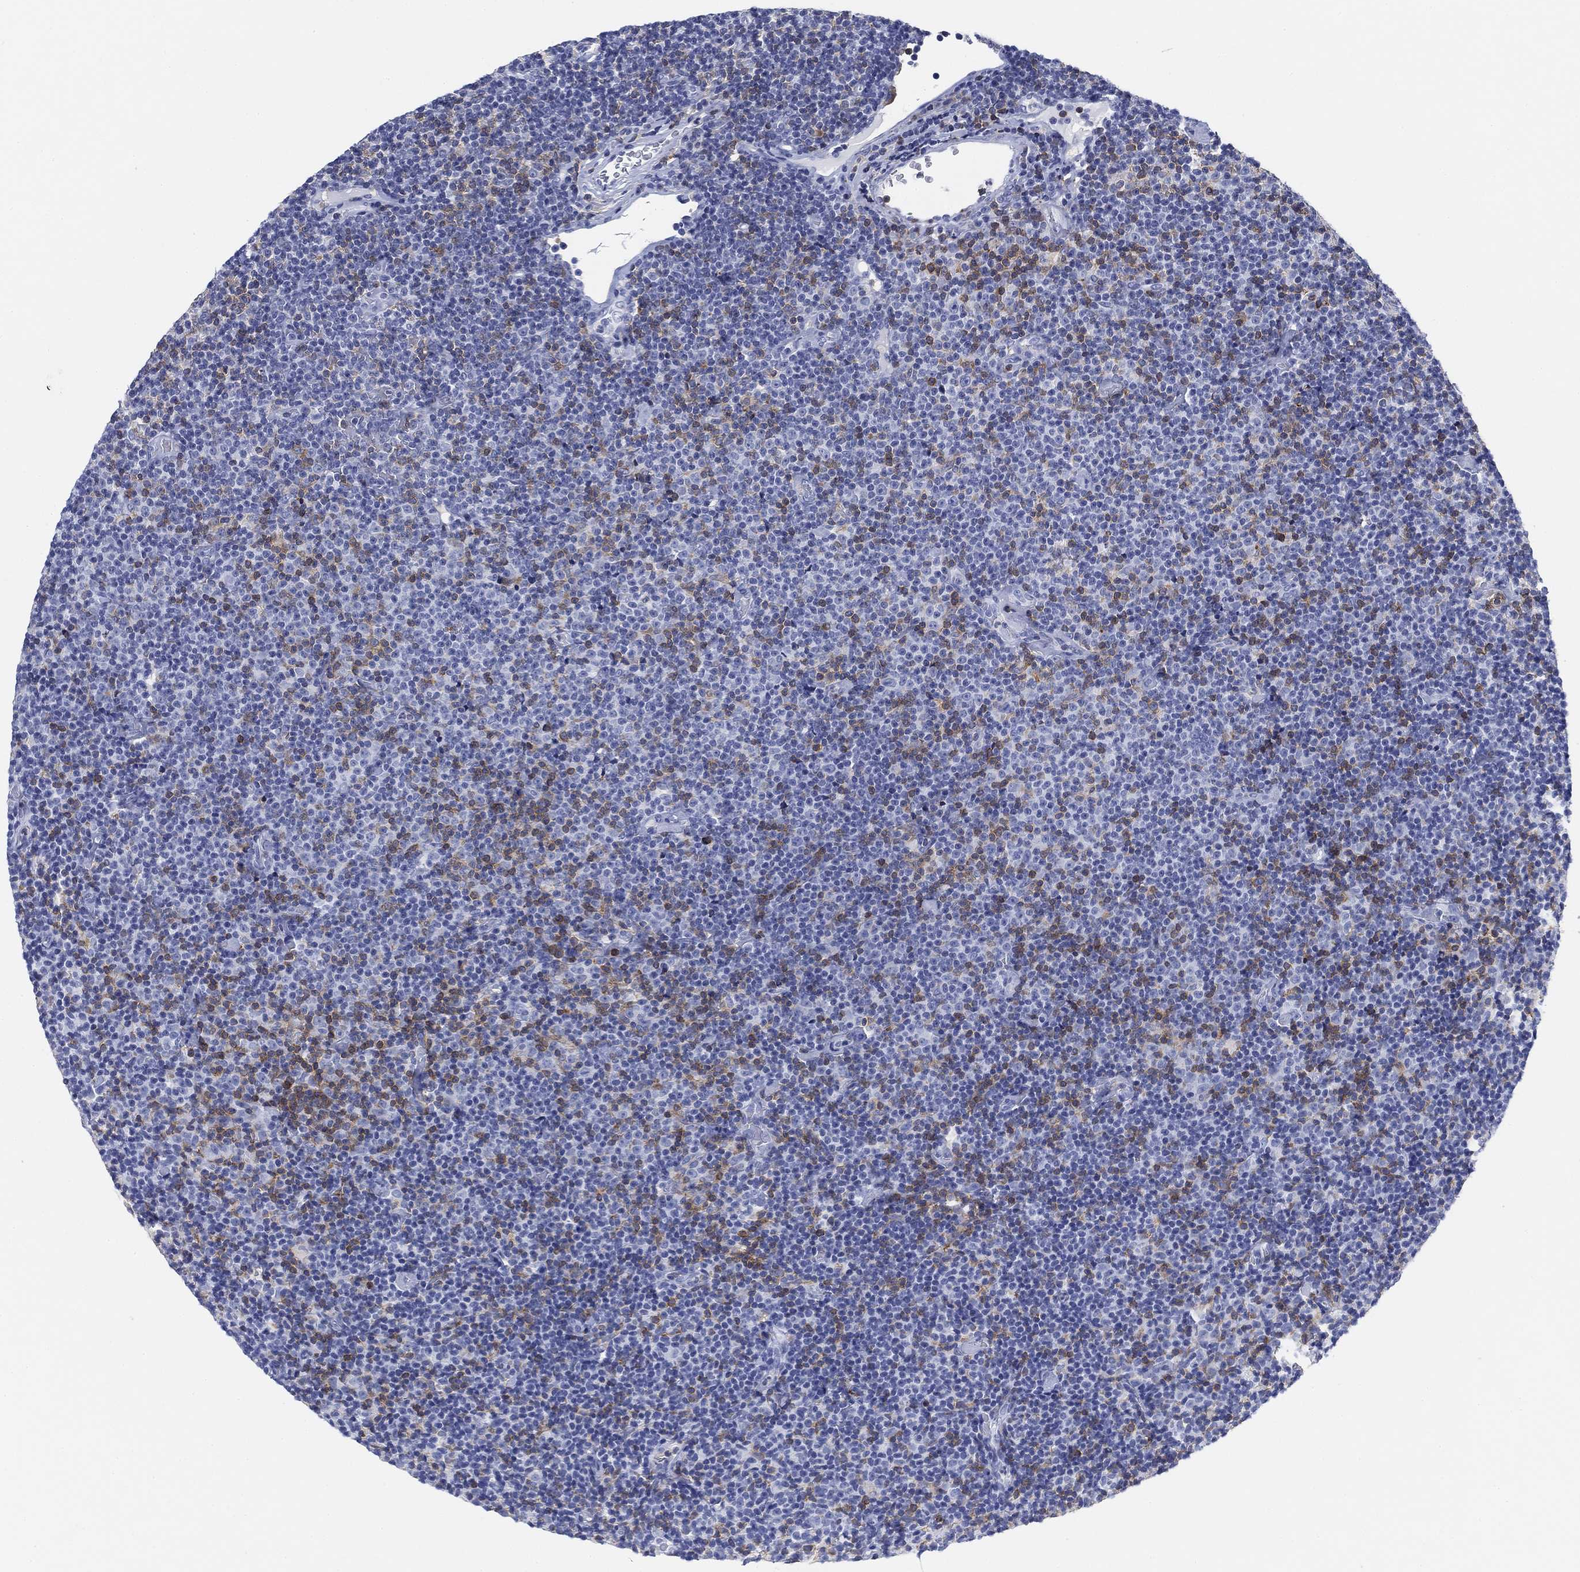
{"staining": {"intensity": "negative", "quantity": "none", "location": "none"}, "tissue": "lymphoma", "cell_type": "Tumor cells", "image_type": "cancer", "snomed": [{"axis": "morphology", "description": "Malignant lymphoma, non-Hodgkin's type, Low grade"}, {"axis": "topography", "description": "Lymph node"}], "caption": "This is a photomicrograph of immunohistochemistry staining of malignant lymphoma, non-Hodgkin's type (low-grade), which shows no expression in tumor cells.", "gene": "FYB1", "patient": {"sex": "male", "age": 81}}